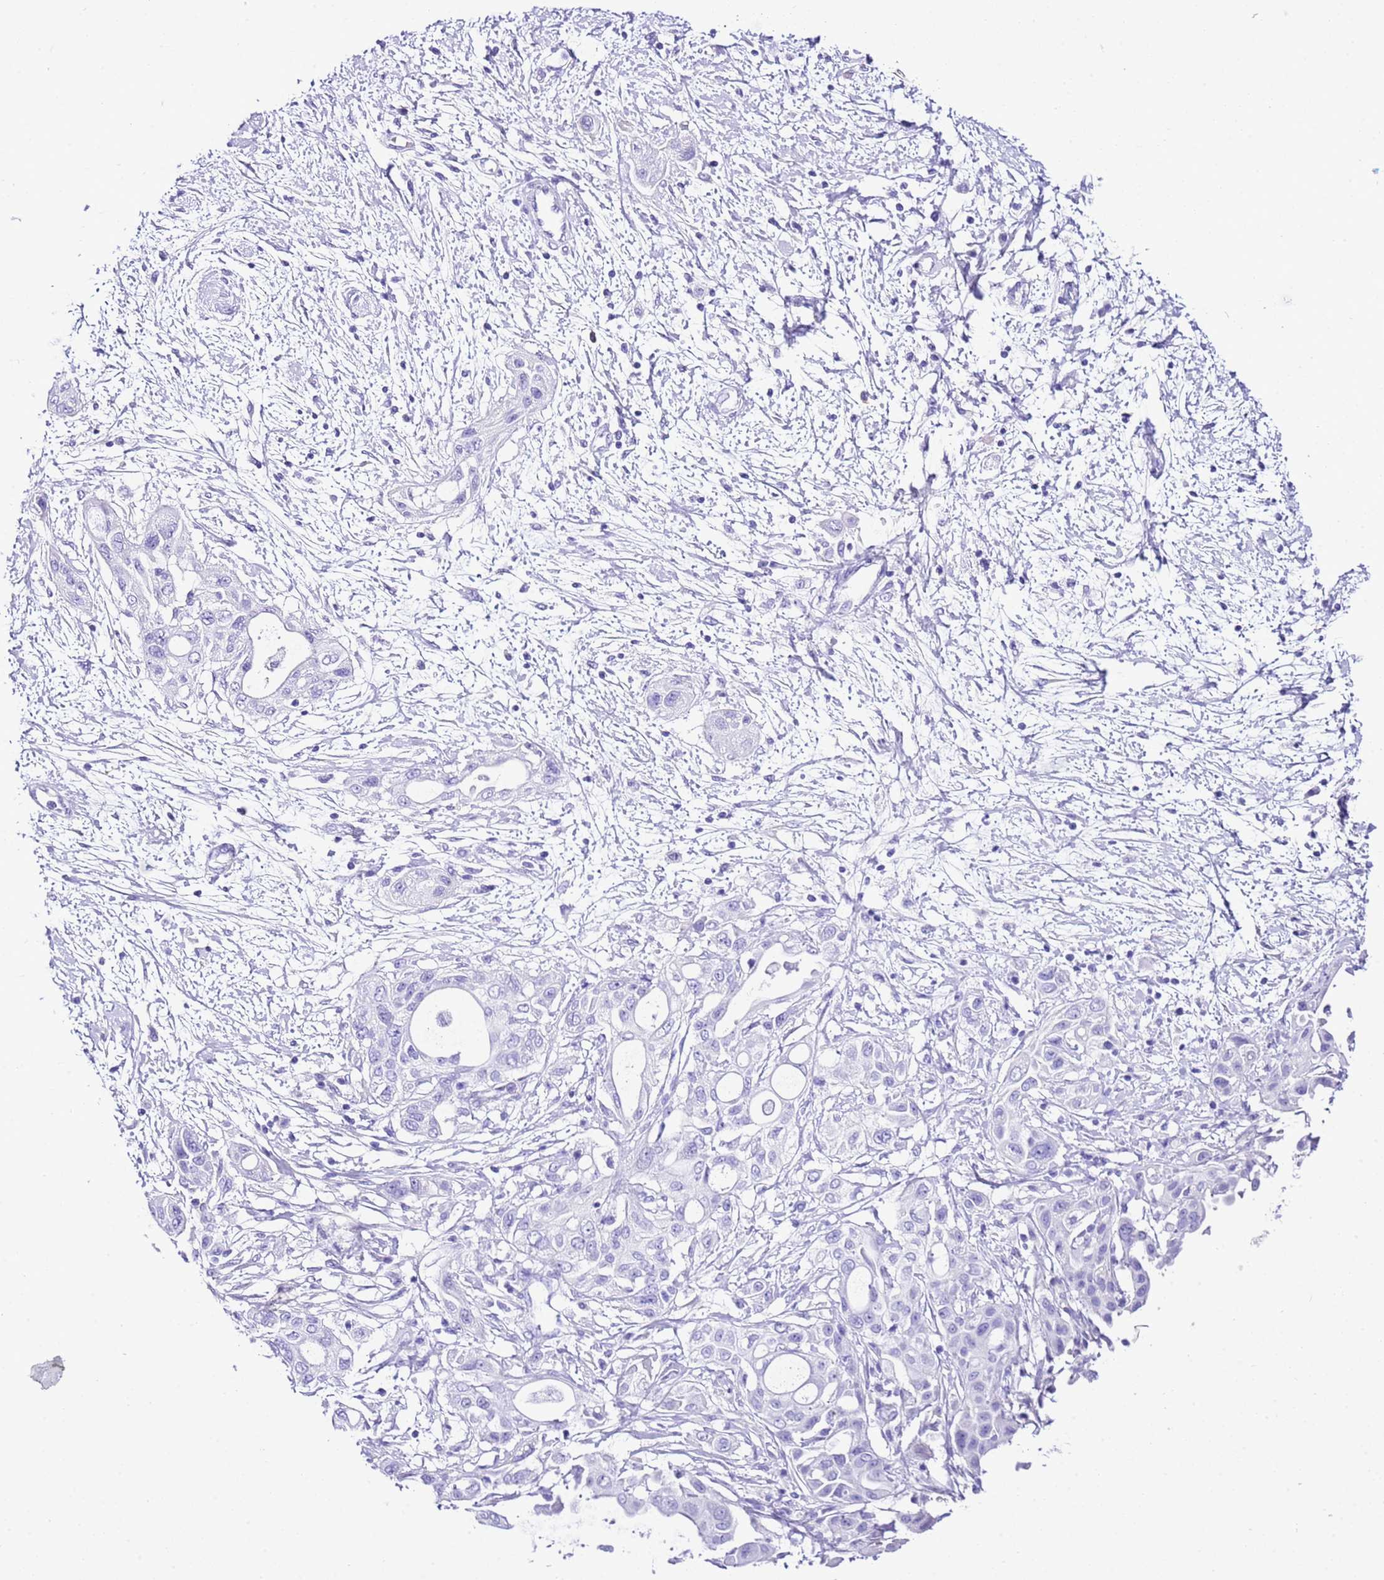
{"staining": {"intensity": "negative", "quantity": "none", "location": "none"}, "tissue": "pancreatic cancer", "cell_type": "Tumor cells", "image_type": "cancer", "snomed": [{"axis": "morphology", "description": "Adenocarcinoma, NOS"}, {"axis": "topography", "description": "Pancreas"}], "caption": "The image exhibits no staining of tumor cells in pancreatic cancer (adenocarcinoma). (Immunohistochemistry, brightfield microscopy, high magnification).", "gene": "KCNC1", "patient": {"sex": "male", "age": 68}}